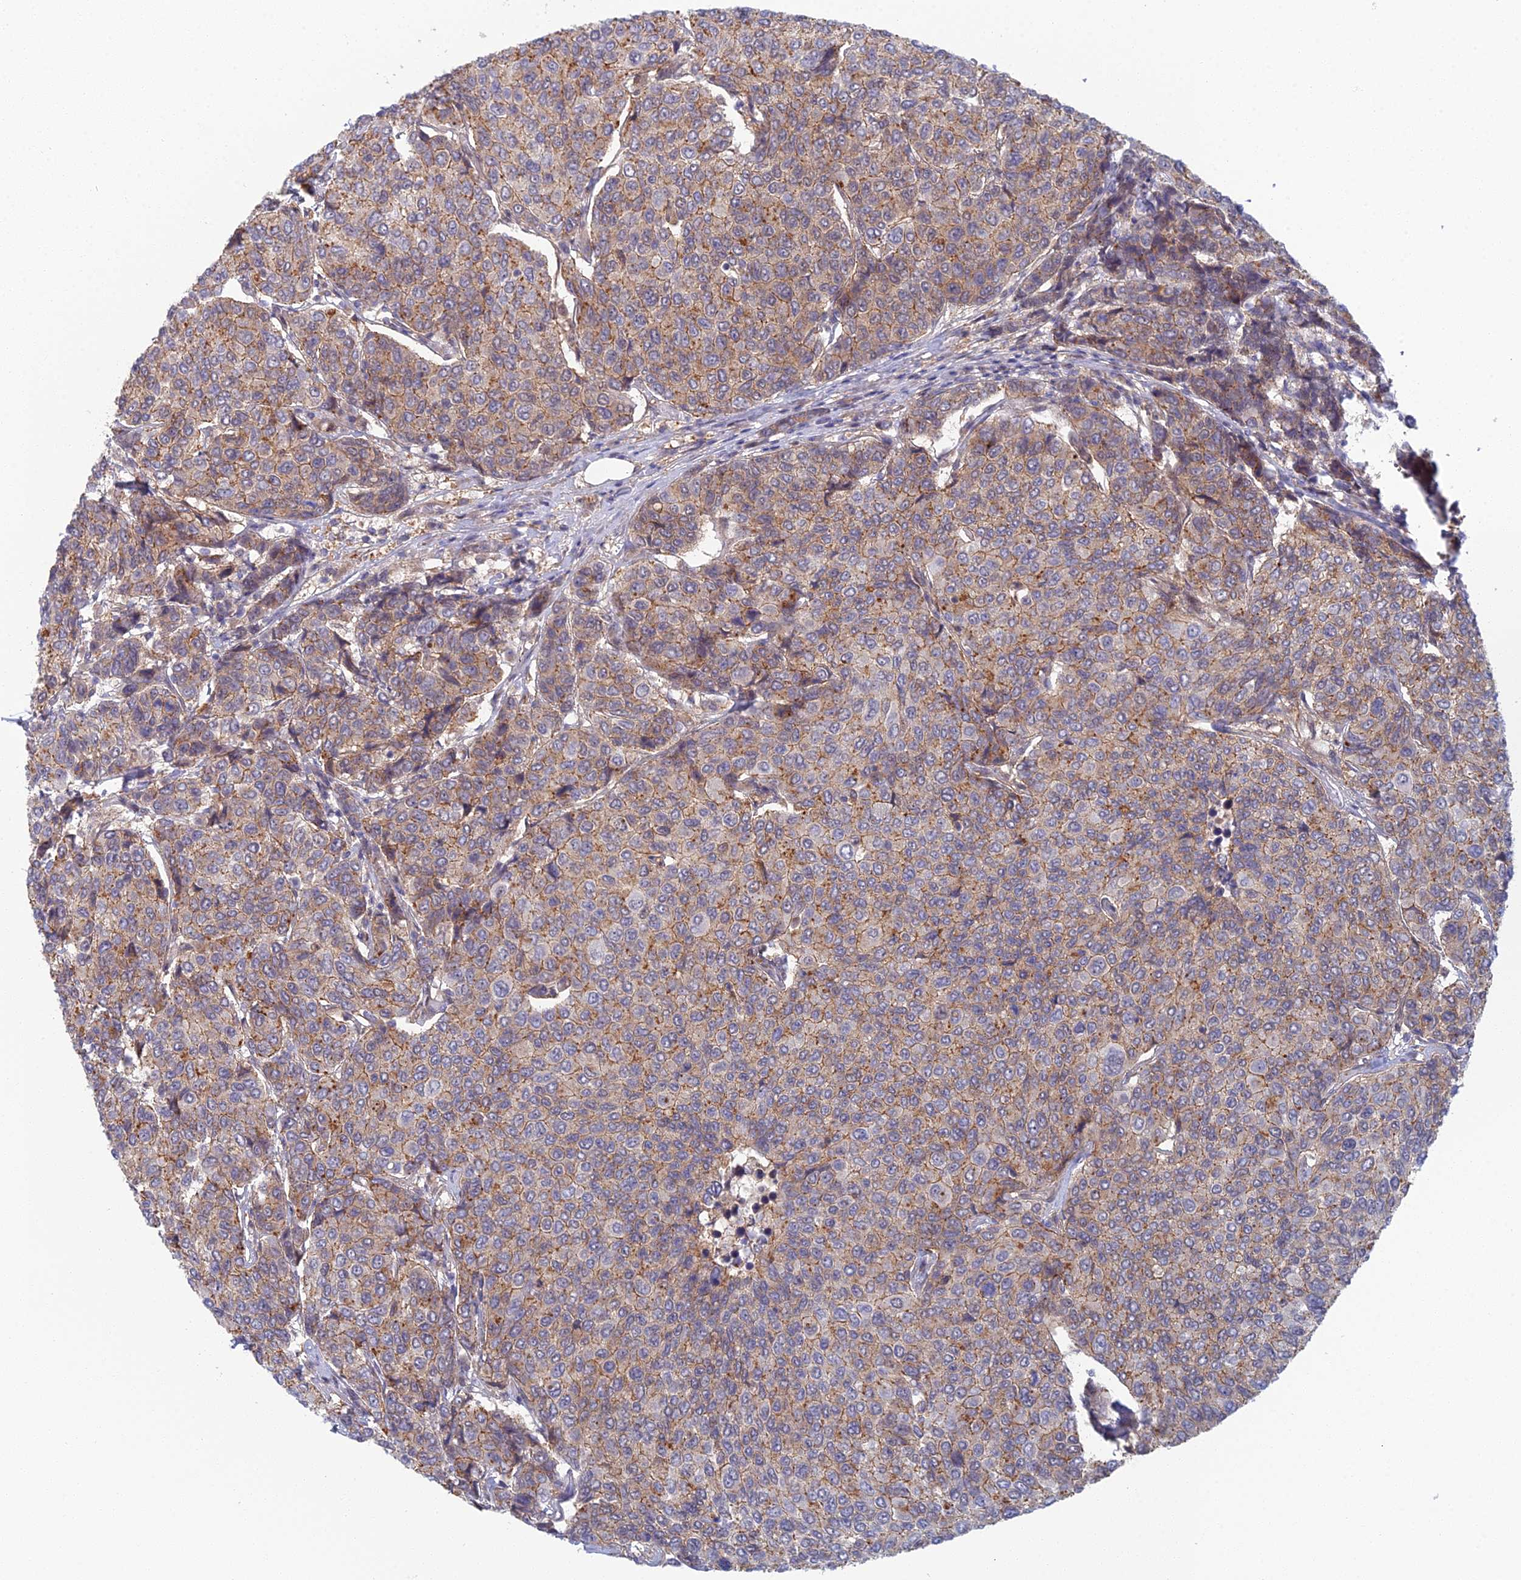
{"staining": {"intensity": "moderate", "quantity": "25%-75%", "location": "cytoplasmic/membranous"}, "tissue": "breast cancer", "cell_type": "Tumor cells", "image_type": "cancer", "snomed": [{"axis": "morphology", "description": "Duct carcinoma"}, {"axis": "topography", "description": "Breast"}], "caption": "Brown immunohistochemical staining in human breast cancer (invasive ductal carcinoma) reveals moderate cytoplasmic/membranous positivity in approximately 25%-75% of tumor cells.", "gene": "ABHD1", "patient": {"sex": "female", "age": 55}}